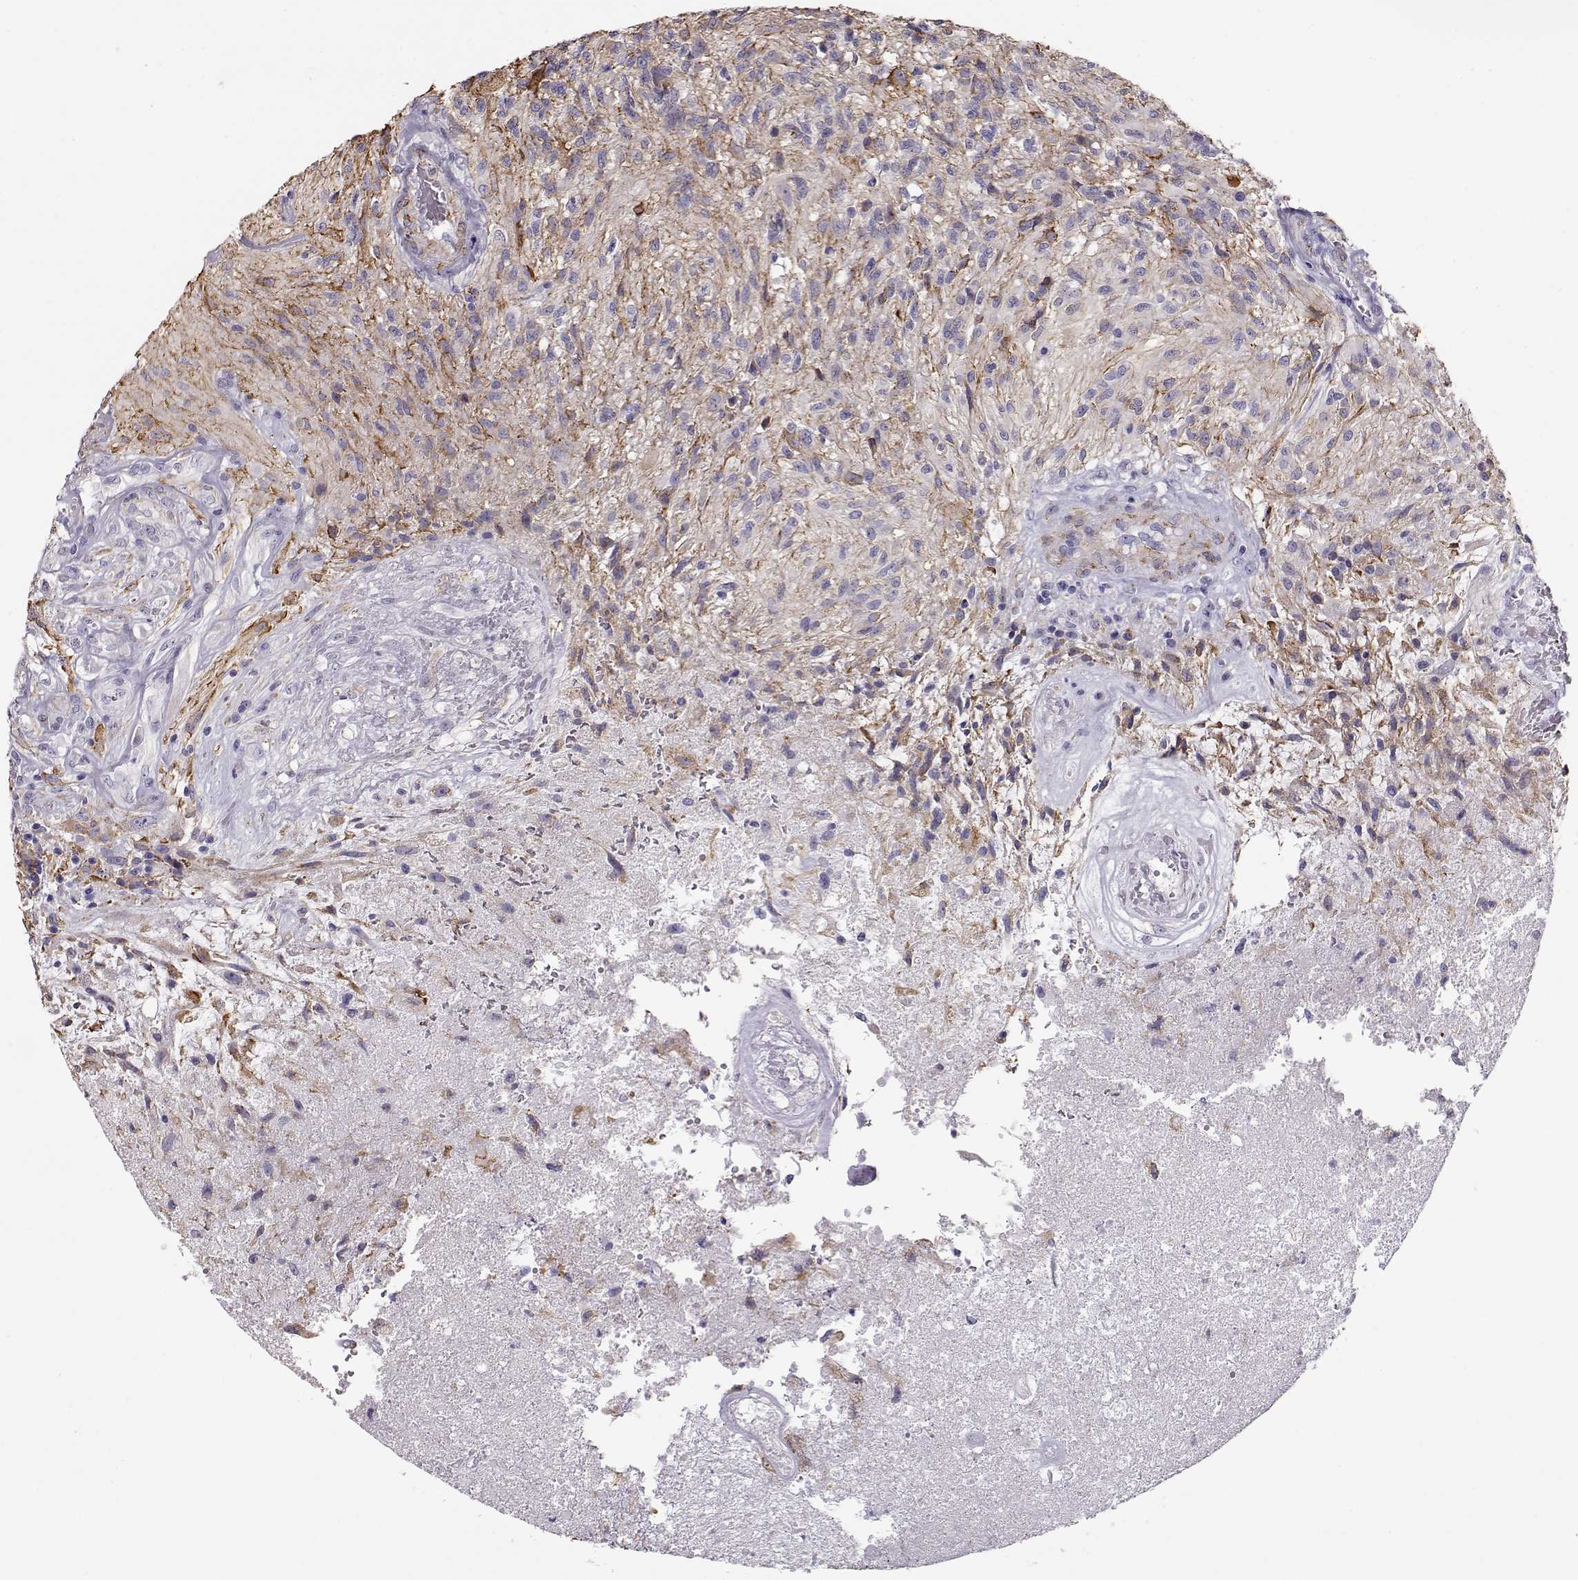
{"staining": {"intensity": "negative", "quantity": "none", "location": "none"}, "tissue": "glioma", "cell_type": "Tumor cells", "image_type": "cancer", "snomed": [{"axis": "morphology", "description": "Glioma, malignant, High grade"}, {"axis": "topography", "description": "Brain"}], "caption": "DAB immunohistochemical staining of malignant high-grade glioma demonstrates no significant expression in tumor cells.", "gene": "RBM44", "patient": {"sex": "male", "age": 56}}